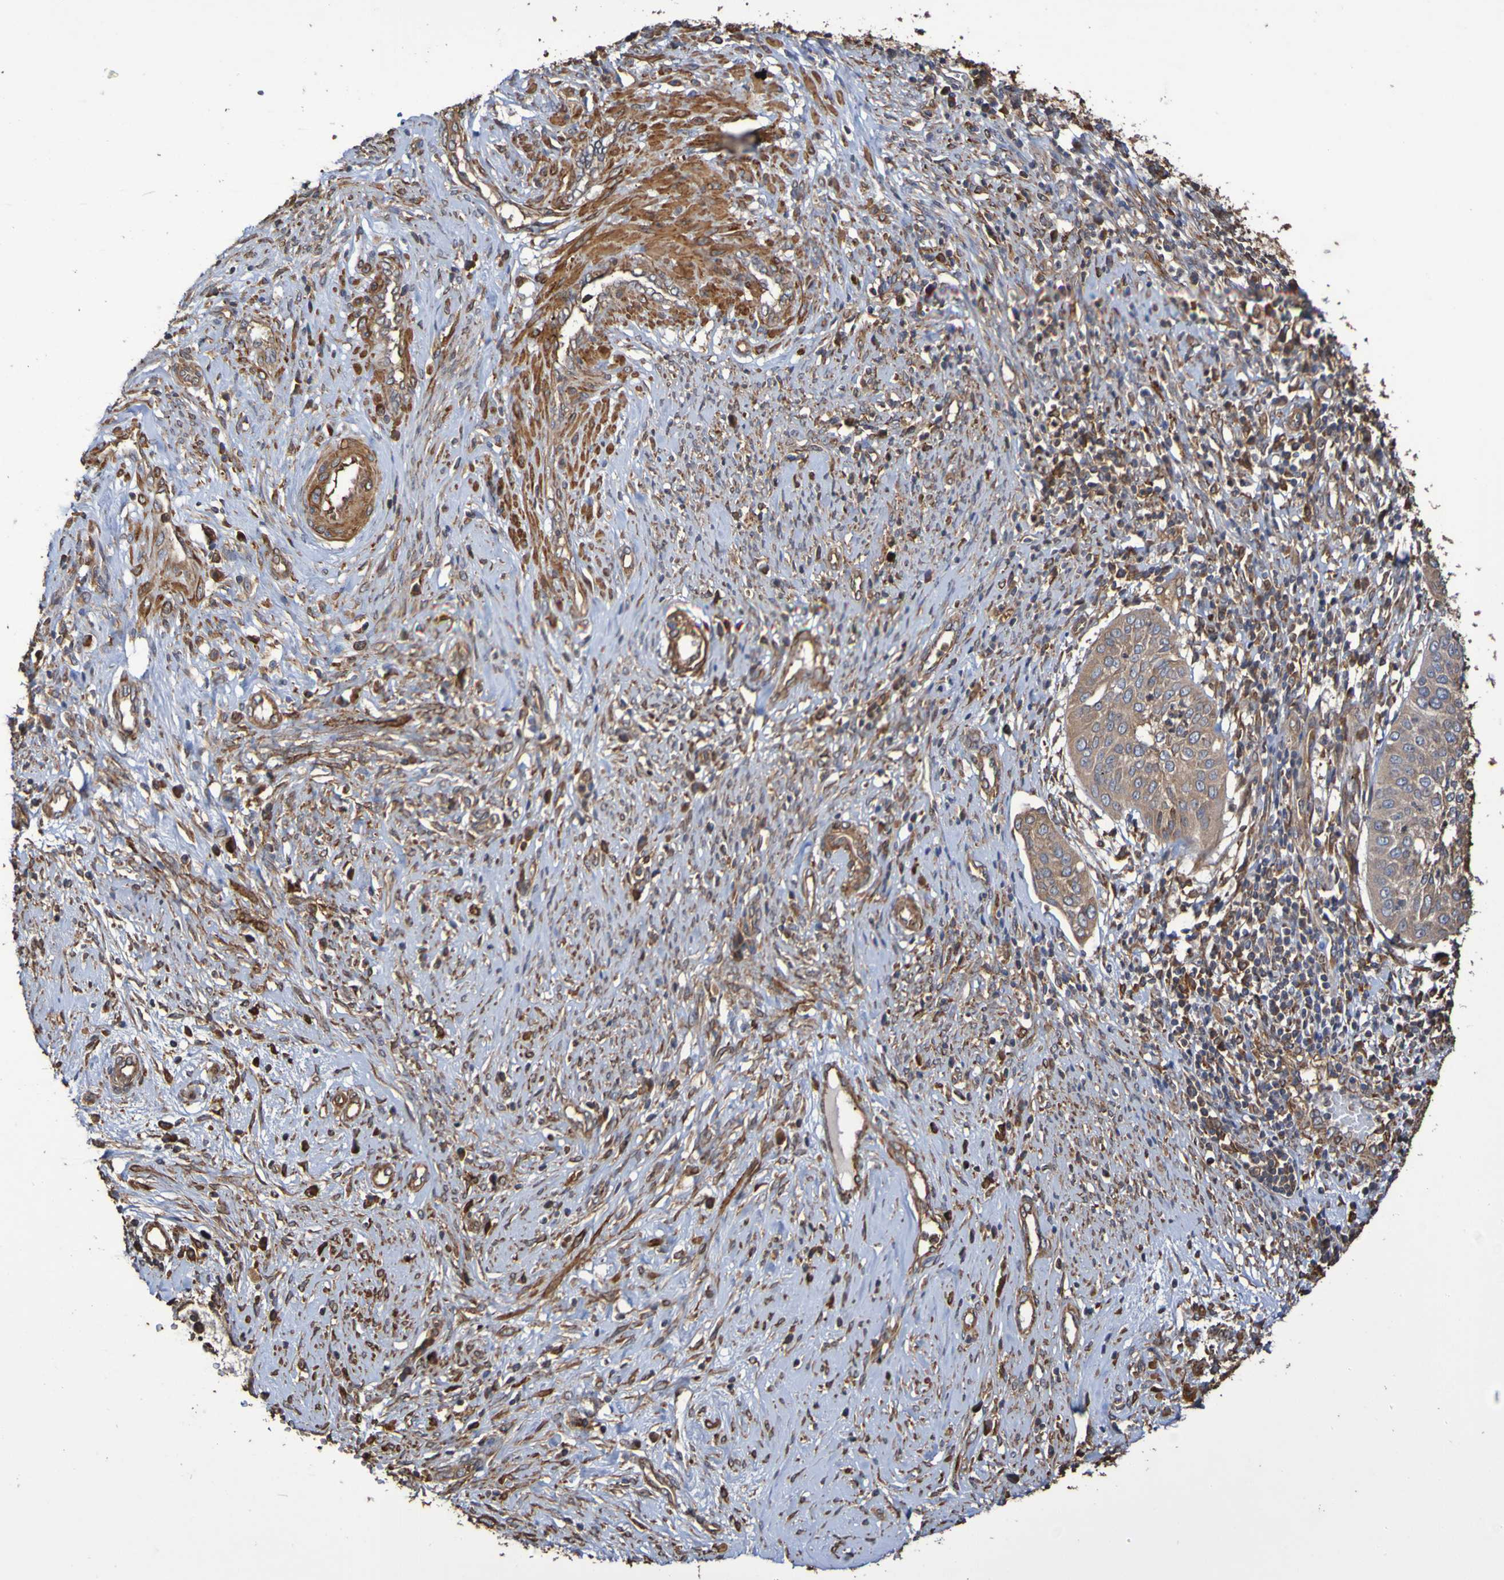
{"staining": {"intensity": "weak", "quantity": ">75%", "location": "cytoplasmic/membranous"}, "tissue": "cervical cancer", "cell_type": "Tumor cells", "image_type": "cancer", "snomed": [{"axis": "morphology", "description": "Normal tissue, NOS"}, {"axis": "morphology", "description": "Squamous cell carcinoma, NOS"}, {"axis": "topography", "description": "Cervix"}], "caption": "Human cervical cancer (squamous cell carcinoma) stained with a brown dye demonstrates weak cytoplasmic/membranous positive staining in about >75% of tumor cells.", "gene": "RAB11A", "patient": {"sex": "female", "age": 39}}